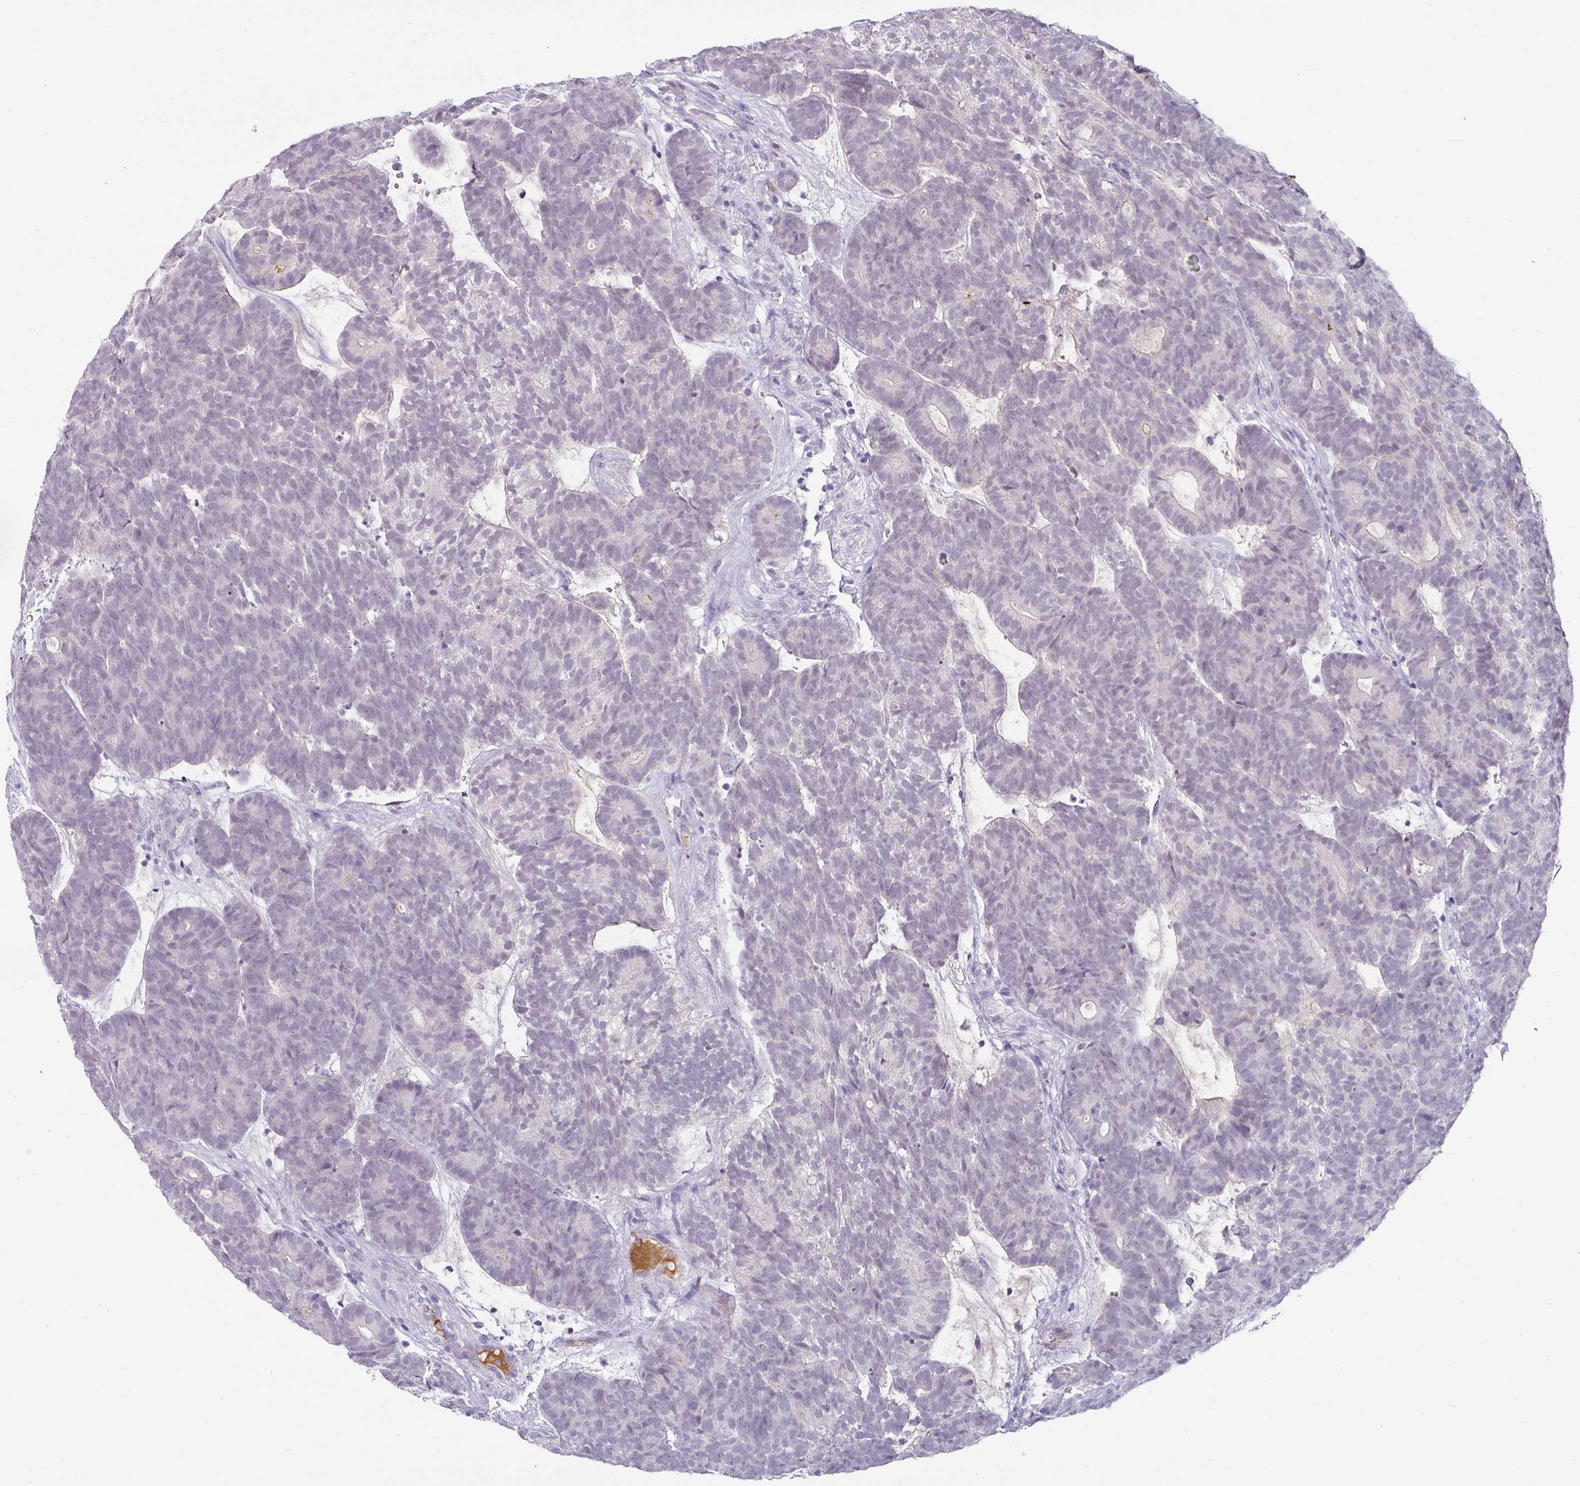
{"staining": {"intensity": "negative", "quantity": "none", "location": "none"}, "tissue": "head and neck cancer", "cell_type": "Tumor cells", "image_type": "cancer", "snomed": [{"axis": "morphology", "description": "Adenocarcinoma, NOS"}, {"axis": "topography", "description": "Head-Neck"}], "caption": "Immunohistochemical staining of human head and neck cancer (adenocarcinoma) demonstrates no significant expression in tumor cells.", "gene": "FGF17", "patient": {"sex": "female", "age": 81}}